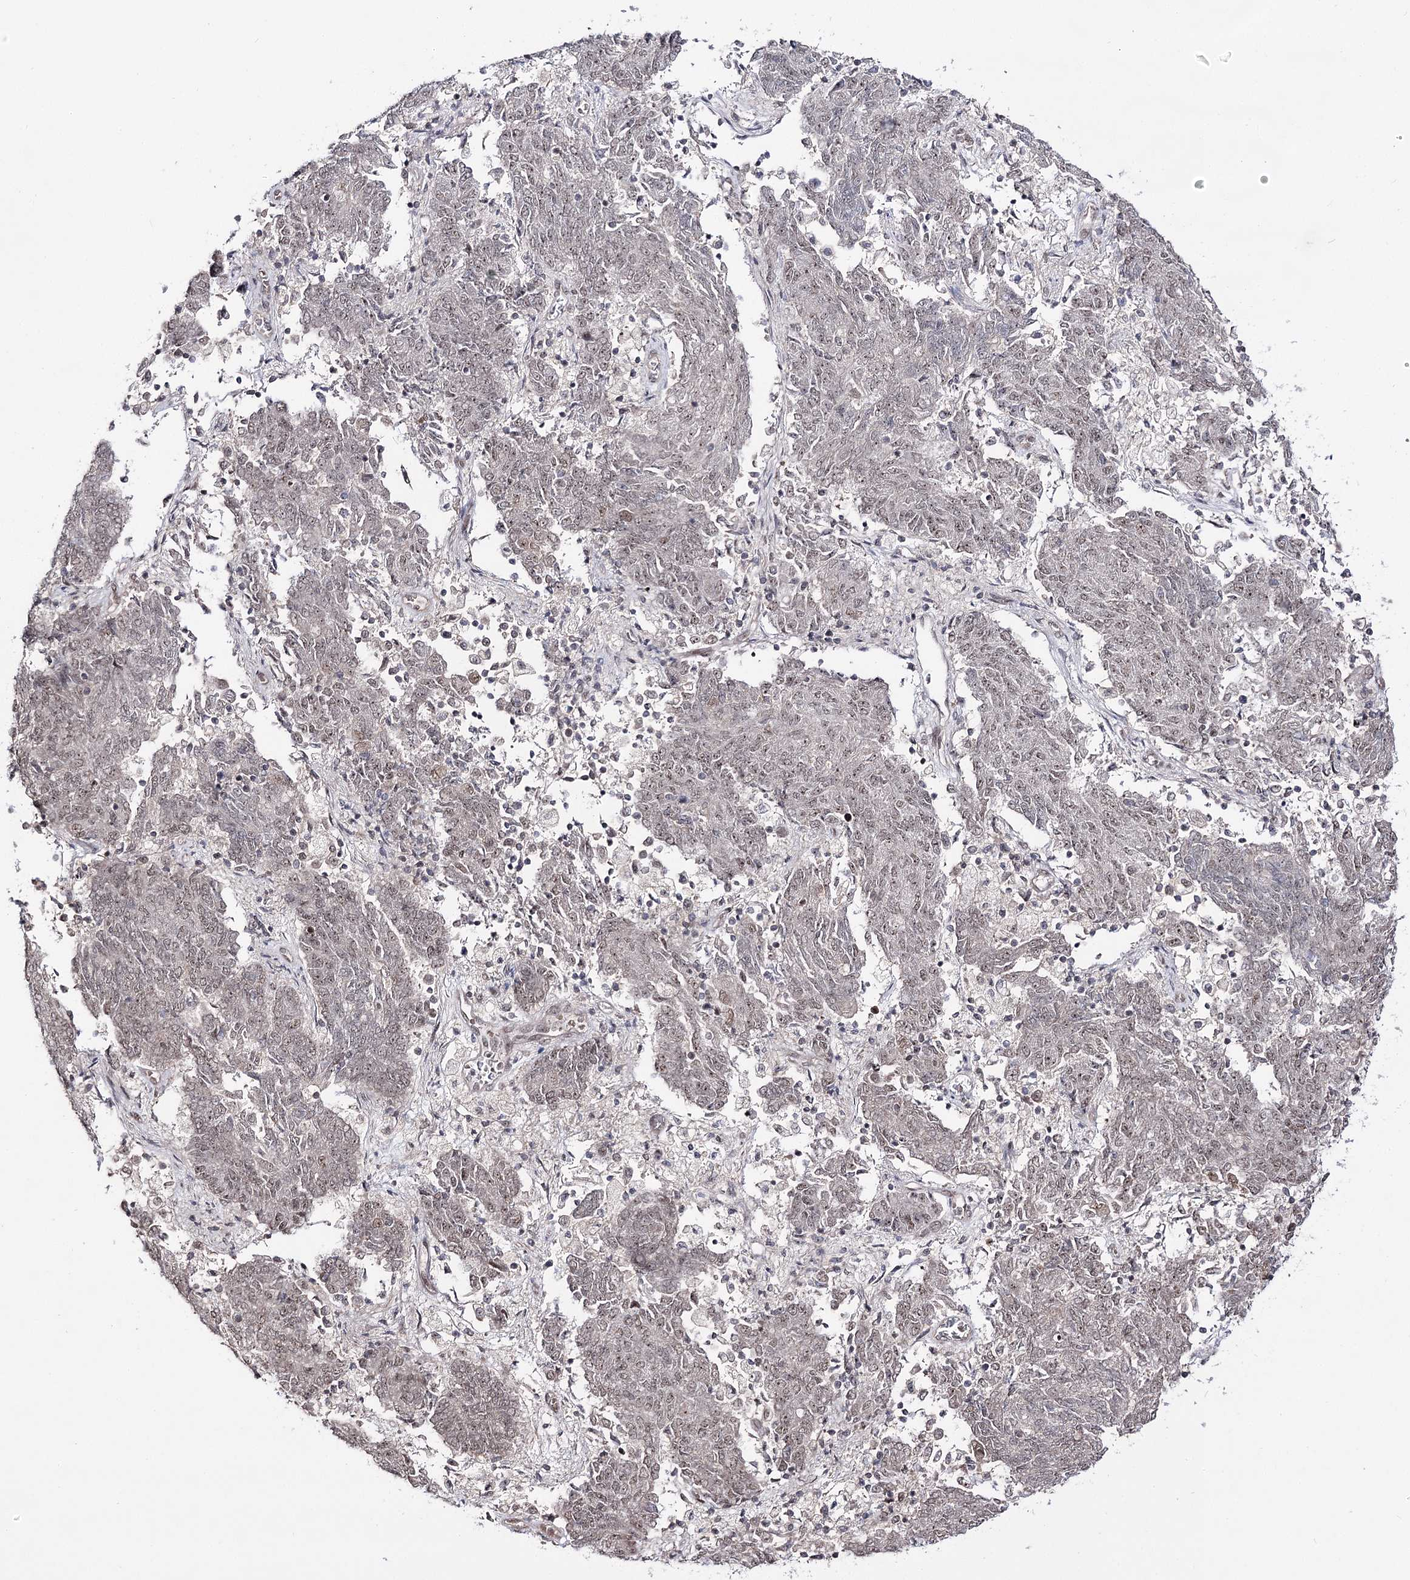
{"staining": {"intensity": "weak", "quantity": "<25%", "location": "nuclear"}, "tissue": "endometrial cancer", "cell_type": "Tumor cells", "image_type": "cancer", "snomed": [{"axis": "morphology", "description": "Adenocarcinoma, NOS"}, {"axis": "topography", "description": "Endometrium"}], "caption": "Immunohistochemical staining of human endometrial adenocarcinoma displays no significant positivity in tumor cells. The staining is performed using DAB brown chromogen with nuclei counter-stained in using hematoxylin.", "gene": "RRP9", "patient": {"sex": "female", "age": 80}}